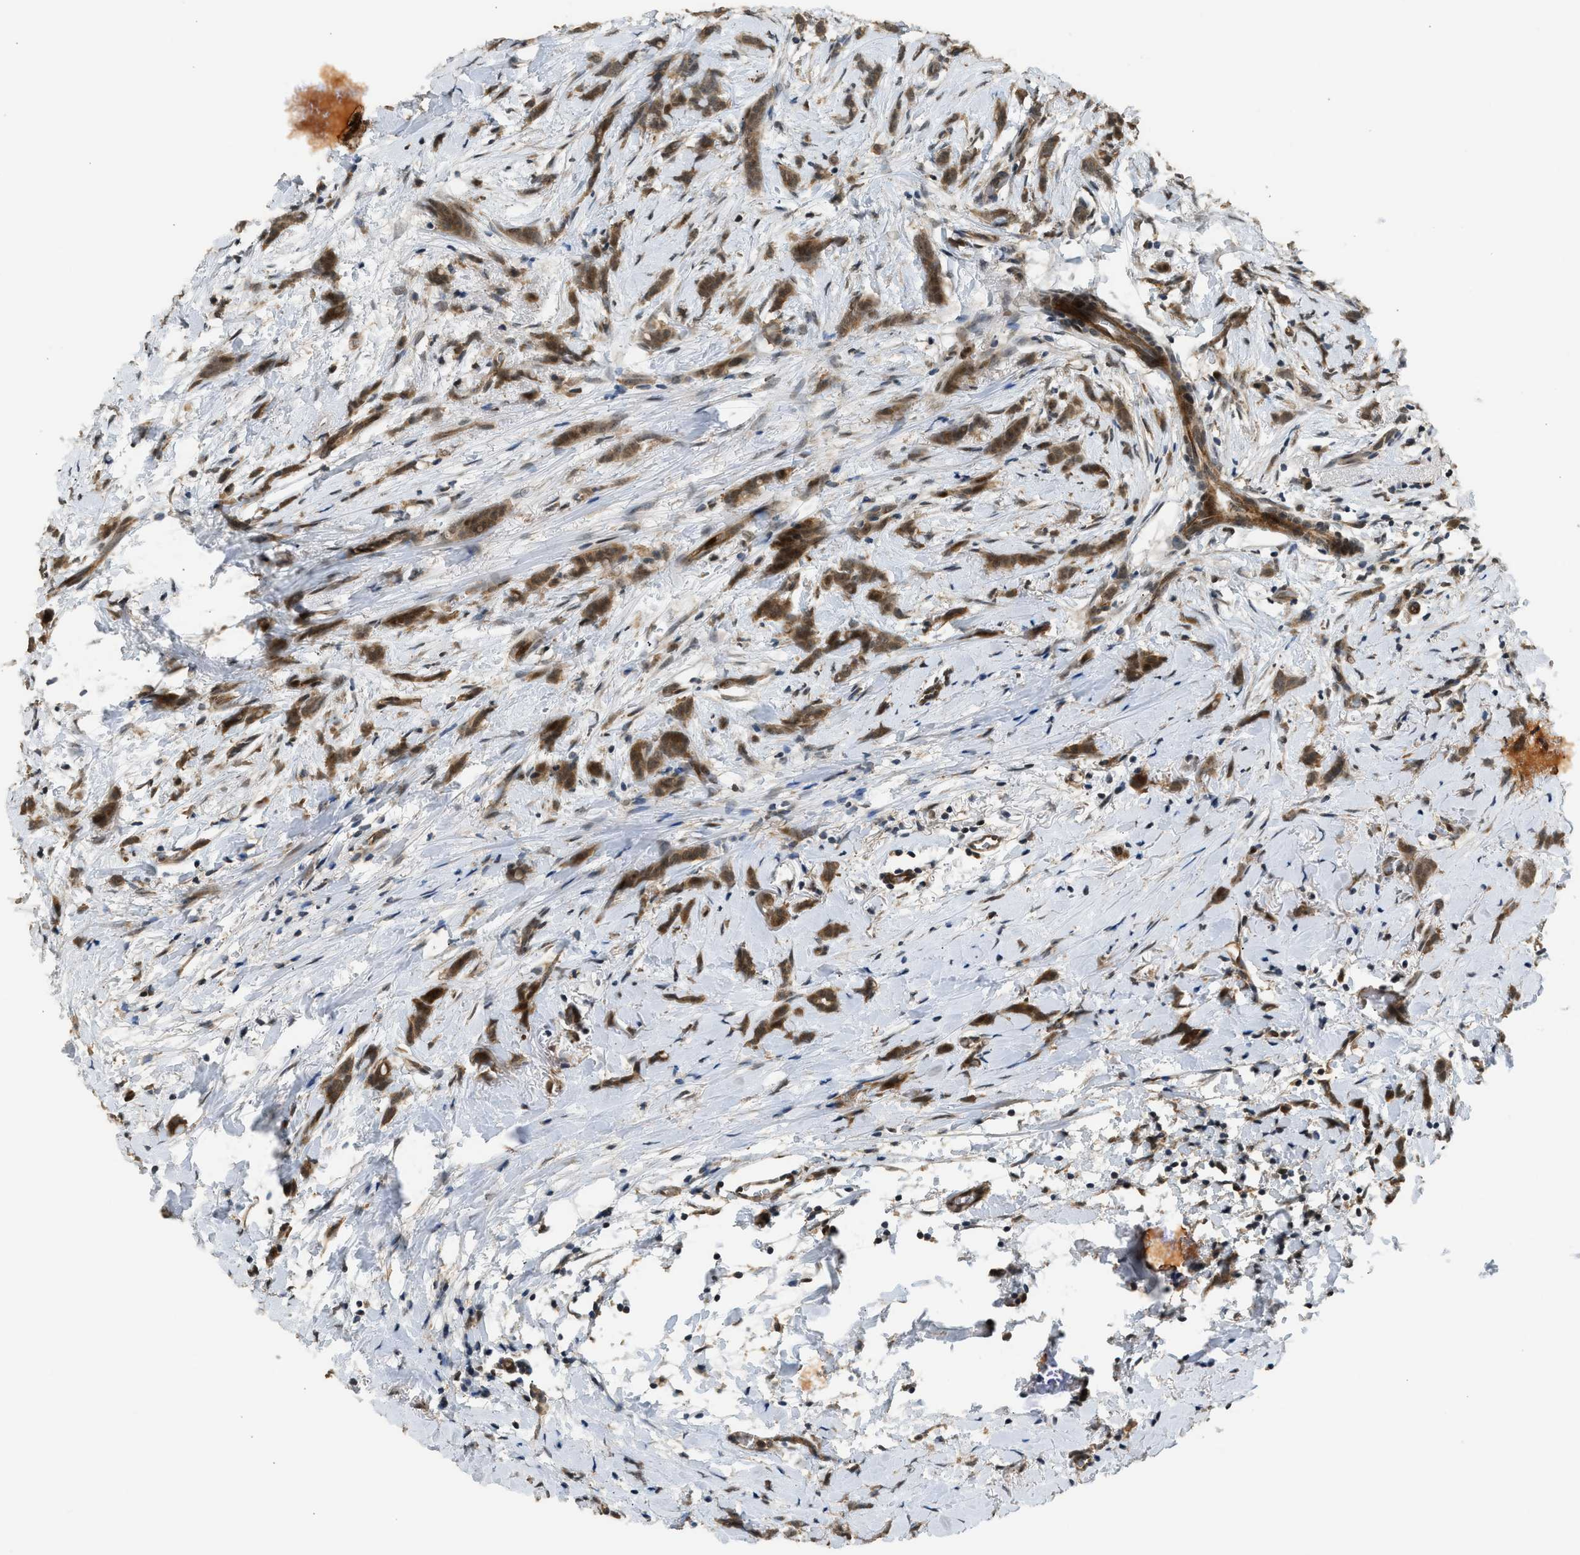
{"staining": {"intensity": "moderate", "quantity": ">75%", "location": "cytoplasmic/membranous"}, "tissue": "breast cancer", "cell_type": "Tumor cells", "image_type": "cancer", "snomed": [{"axis": "morphology", "description": "Lobular carcinoma, in situ"}, {"axis": "morphology", "description": "Lobular carcinoma"}, {"axis": "topography", "description": "Breast"}], "caption": "Immunohistochemistry staining of breast cancer, which reveals medium levels of moderate cytoplasmic/membranous positivity in about >75% of tumor cells indicating moderate cytoplasmic/membranous protein expression. The staining was performed using DAB (brown) for protein detection and nuclei were counterstained in hematoxylin (blue).", "gene": "GET1", "patient": {"sex": "female", "age": 41}}